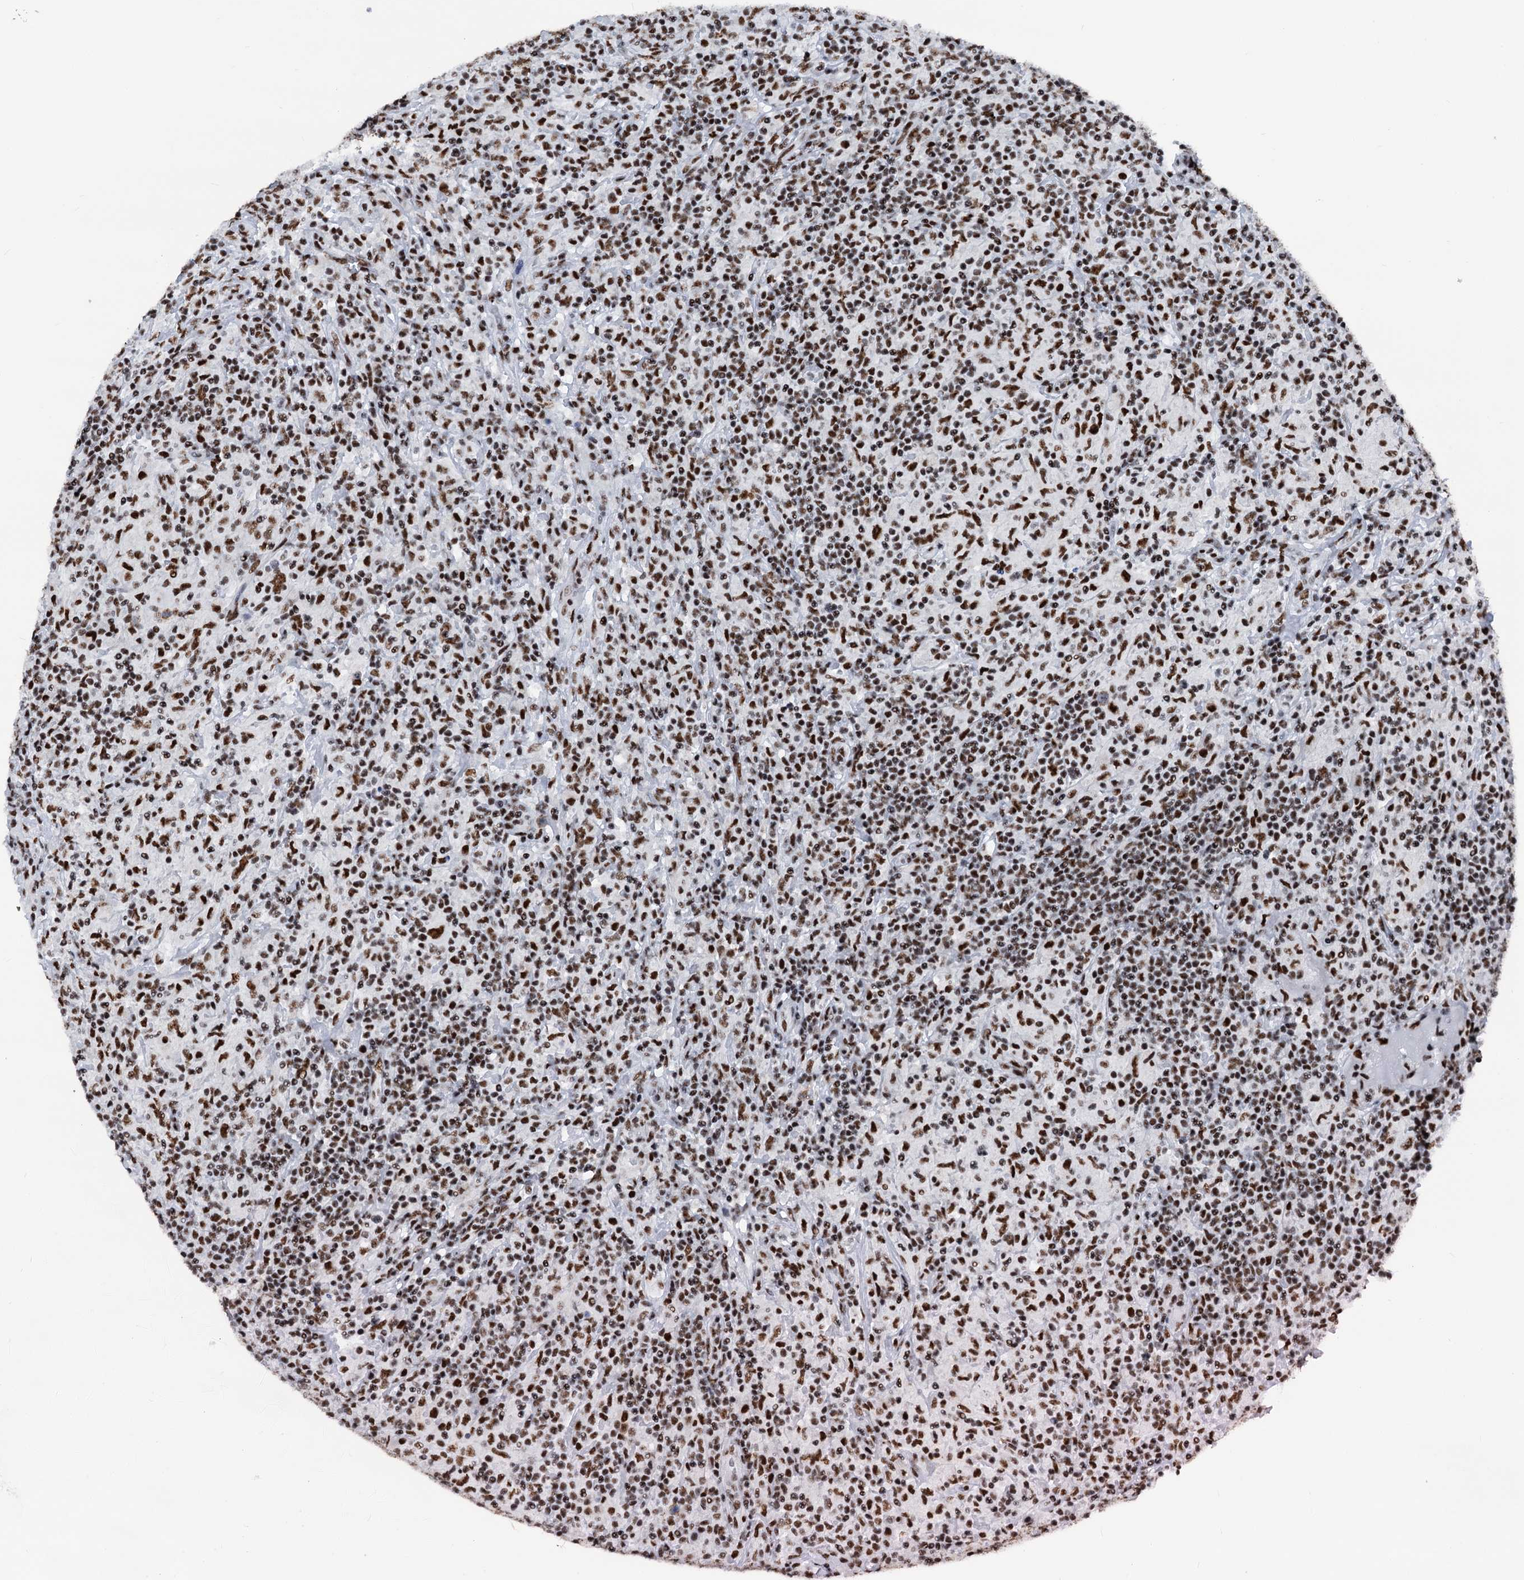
{"staining": {"intensity": "moderate", "quantity": ">75%", "location": "nuclear"}, "tissue": "lymphoma", "cell_type": "Tumor cells", "image_type": "cancer", "snomed": [{"axis": "morphology", "description": "Hodgkin's disease, NOS"}, {"axis": "topography", "description": "Lymph node"}], "caption": "An immunohistochemistry micrograph of neoplastic tissue is shown. Protein staining in brown highlights moderate nuclear positivity in lymphoma within tumor cells.", "gene": "DDX23", "patient": {"sex": "male", "age": 70}}